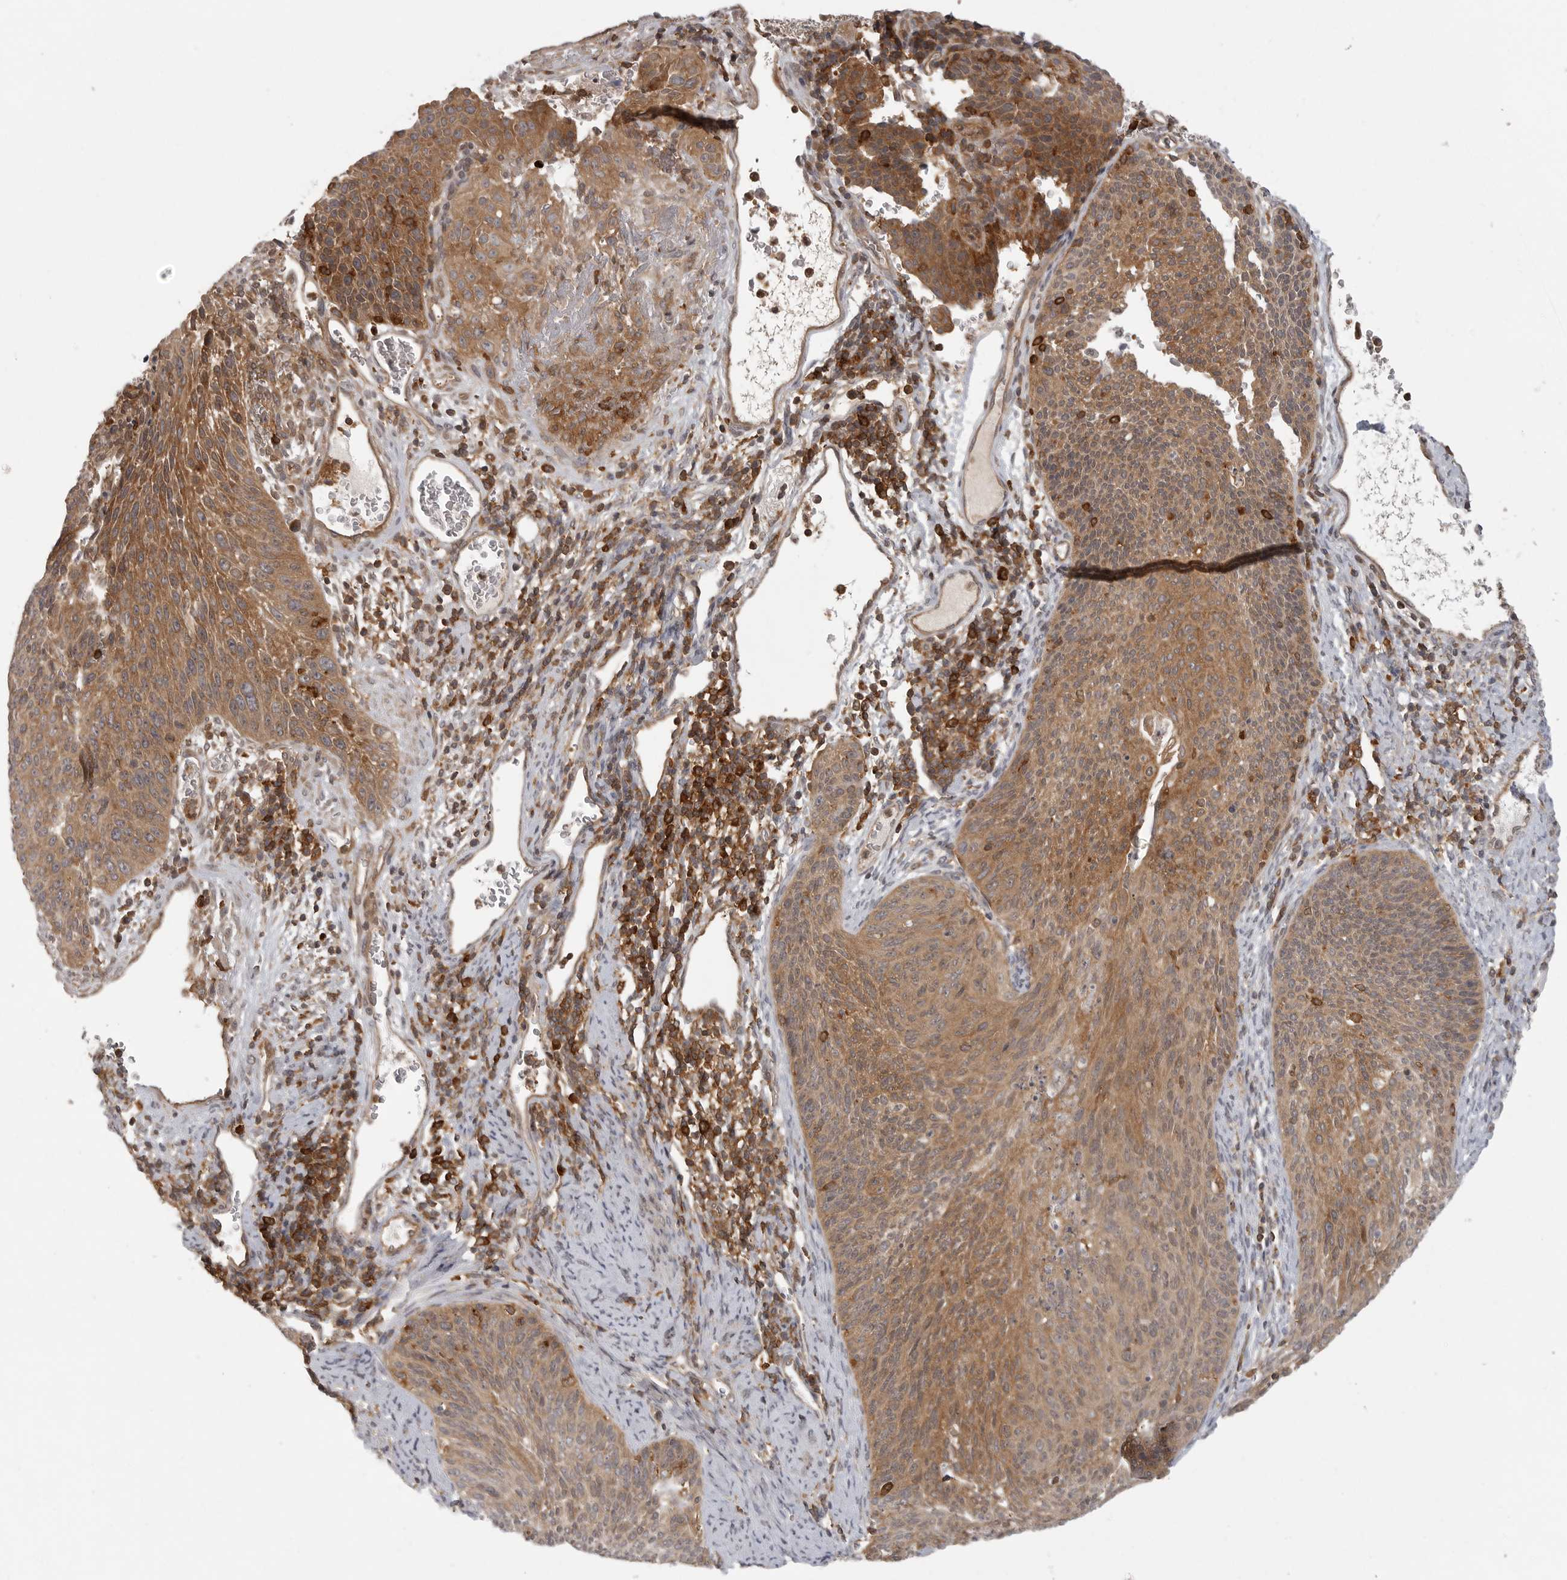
{"staining": {"intensity": "moderate", "quantity": ">75%", "location": "cytoplasmic/membranous"}, "tissue": "cervical cancer", "cell_type": "Tumor cells", "image_type": "cancer", "snomed": [{"axis": "morphology", "description": "Squamous cell carcinoma, NOS"}, {"axis": "topography", "description": "Cervix"}], "caption": "Brown immunohistochemical staining in squamous cell carcinoma (cervical) shows moderate cytoplasmic/membranous expression in about >75% of tumor cells.", "gene": "DBNL", "patient": {"sex": "female", "age": 55}}